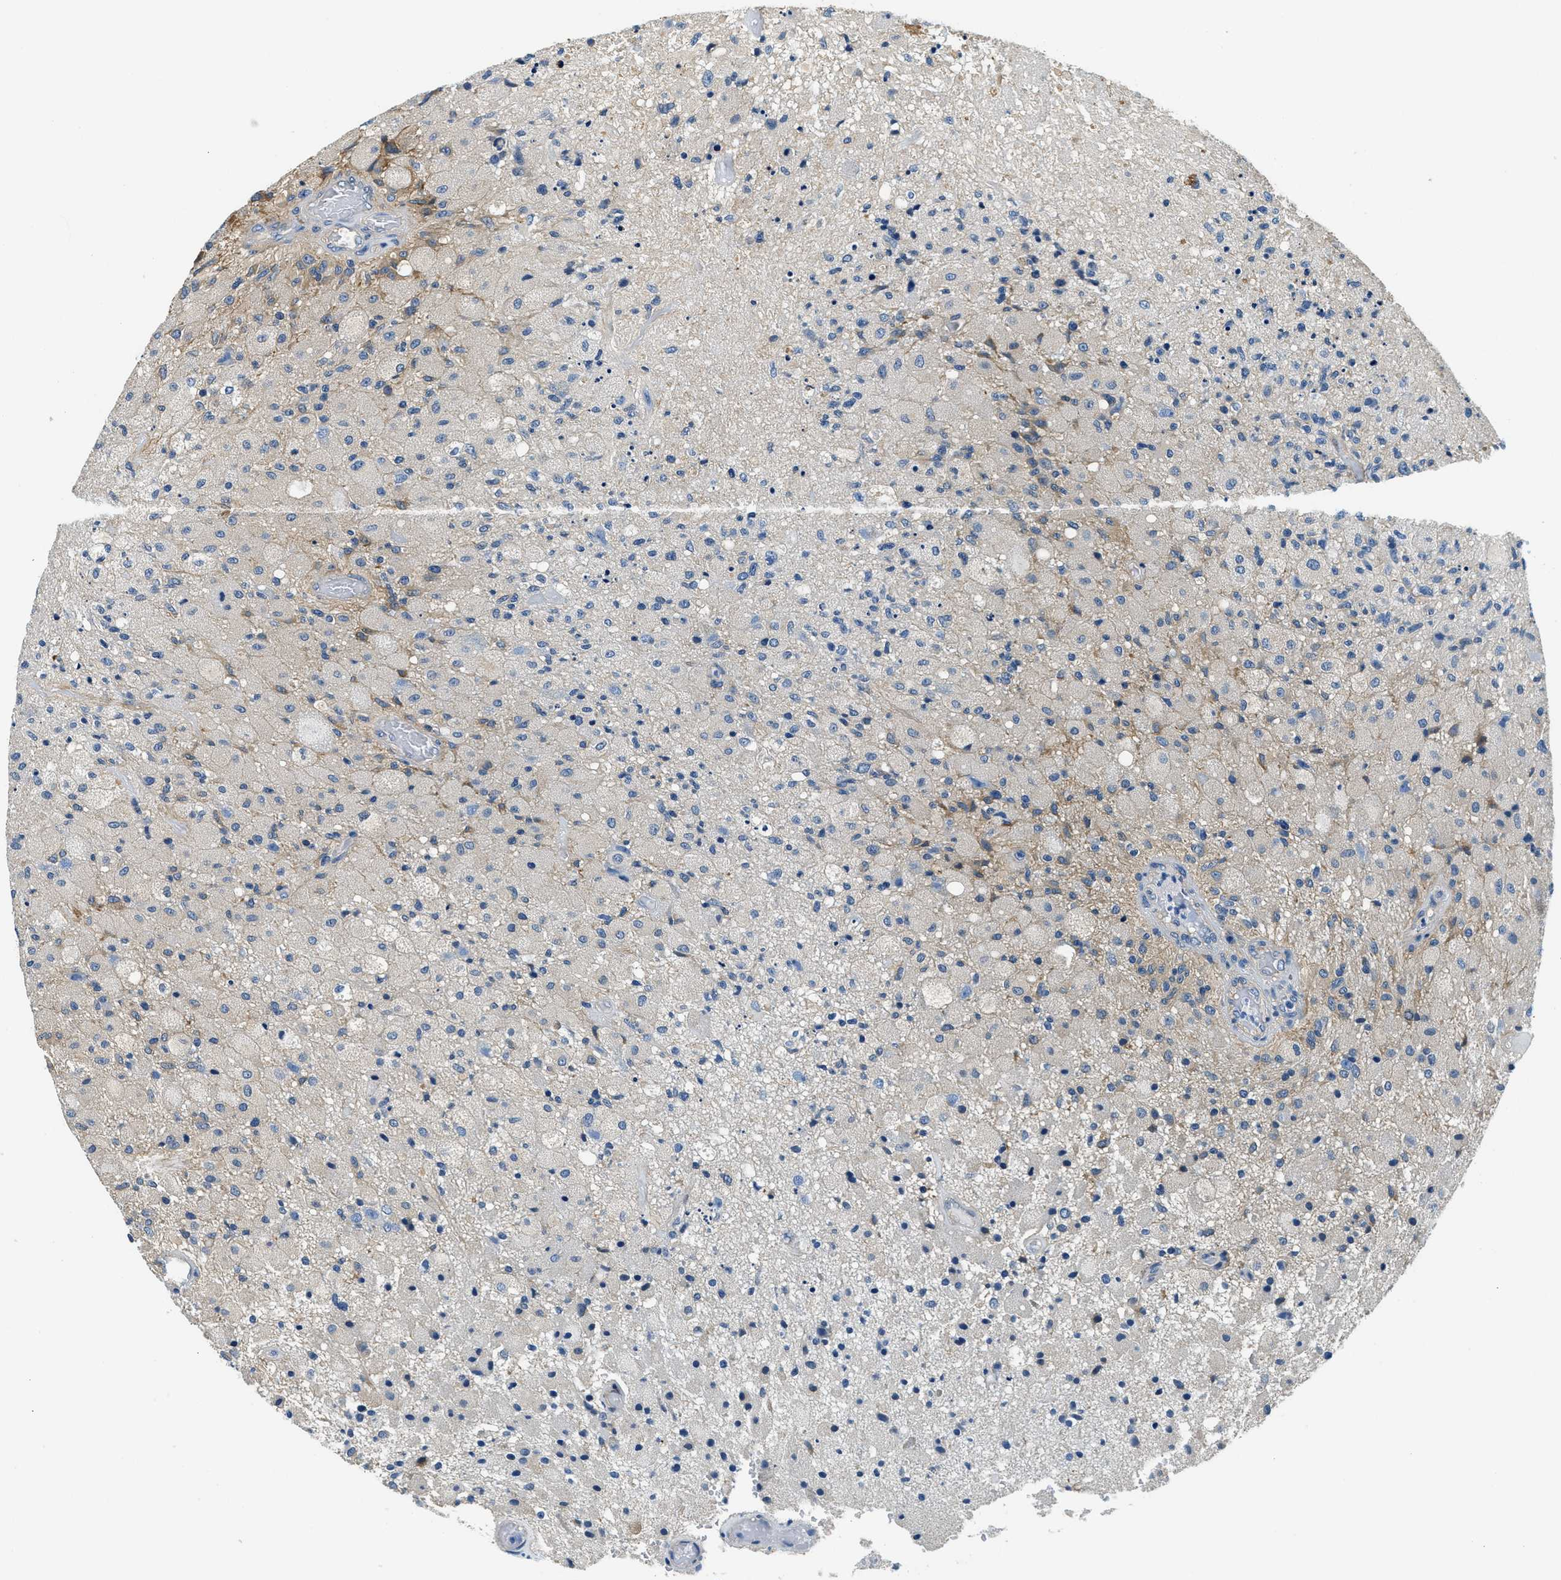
{"staining": {"intensity": "moderate", "quantity": "<25%", "location": "cytoplasmic/membranous"}, "tissue": "glioma", "cell_type": "Tumor cells", "image_type": "cancer", "snomed": [{"axis": "morphology", "description": "Normal tissue, NOS"}, {"axis": "morphology", "description": "Glioma, malignant, High grade"}, {"axis": "topography", "description": "Cerebral cortex"}], "caption": "Immunohistochemical staining of human malignant glioma (high-grade) displays low levels of moderate cytoplasmic/membranous staining in about <25% of tumor cells.", "gene": "TWF1", "patient": {"sex": "male", "age": 77}}